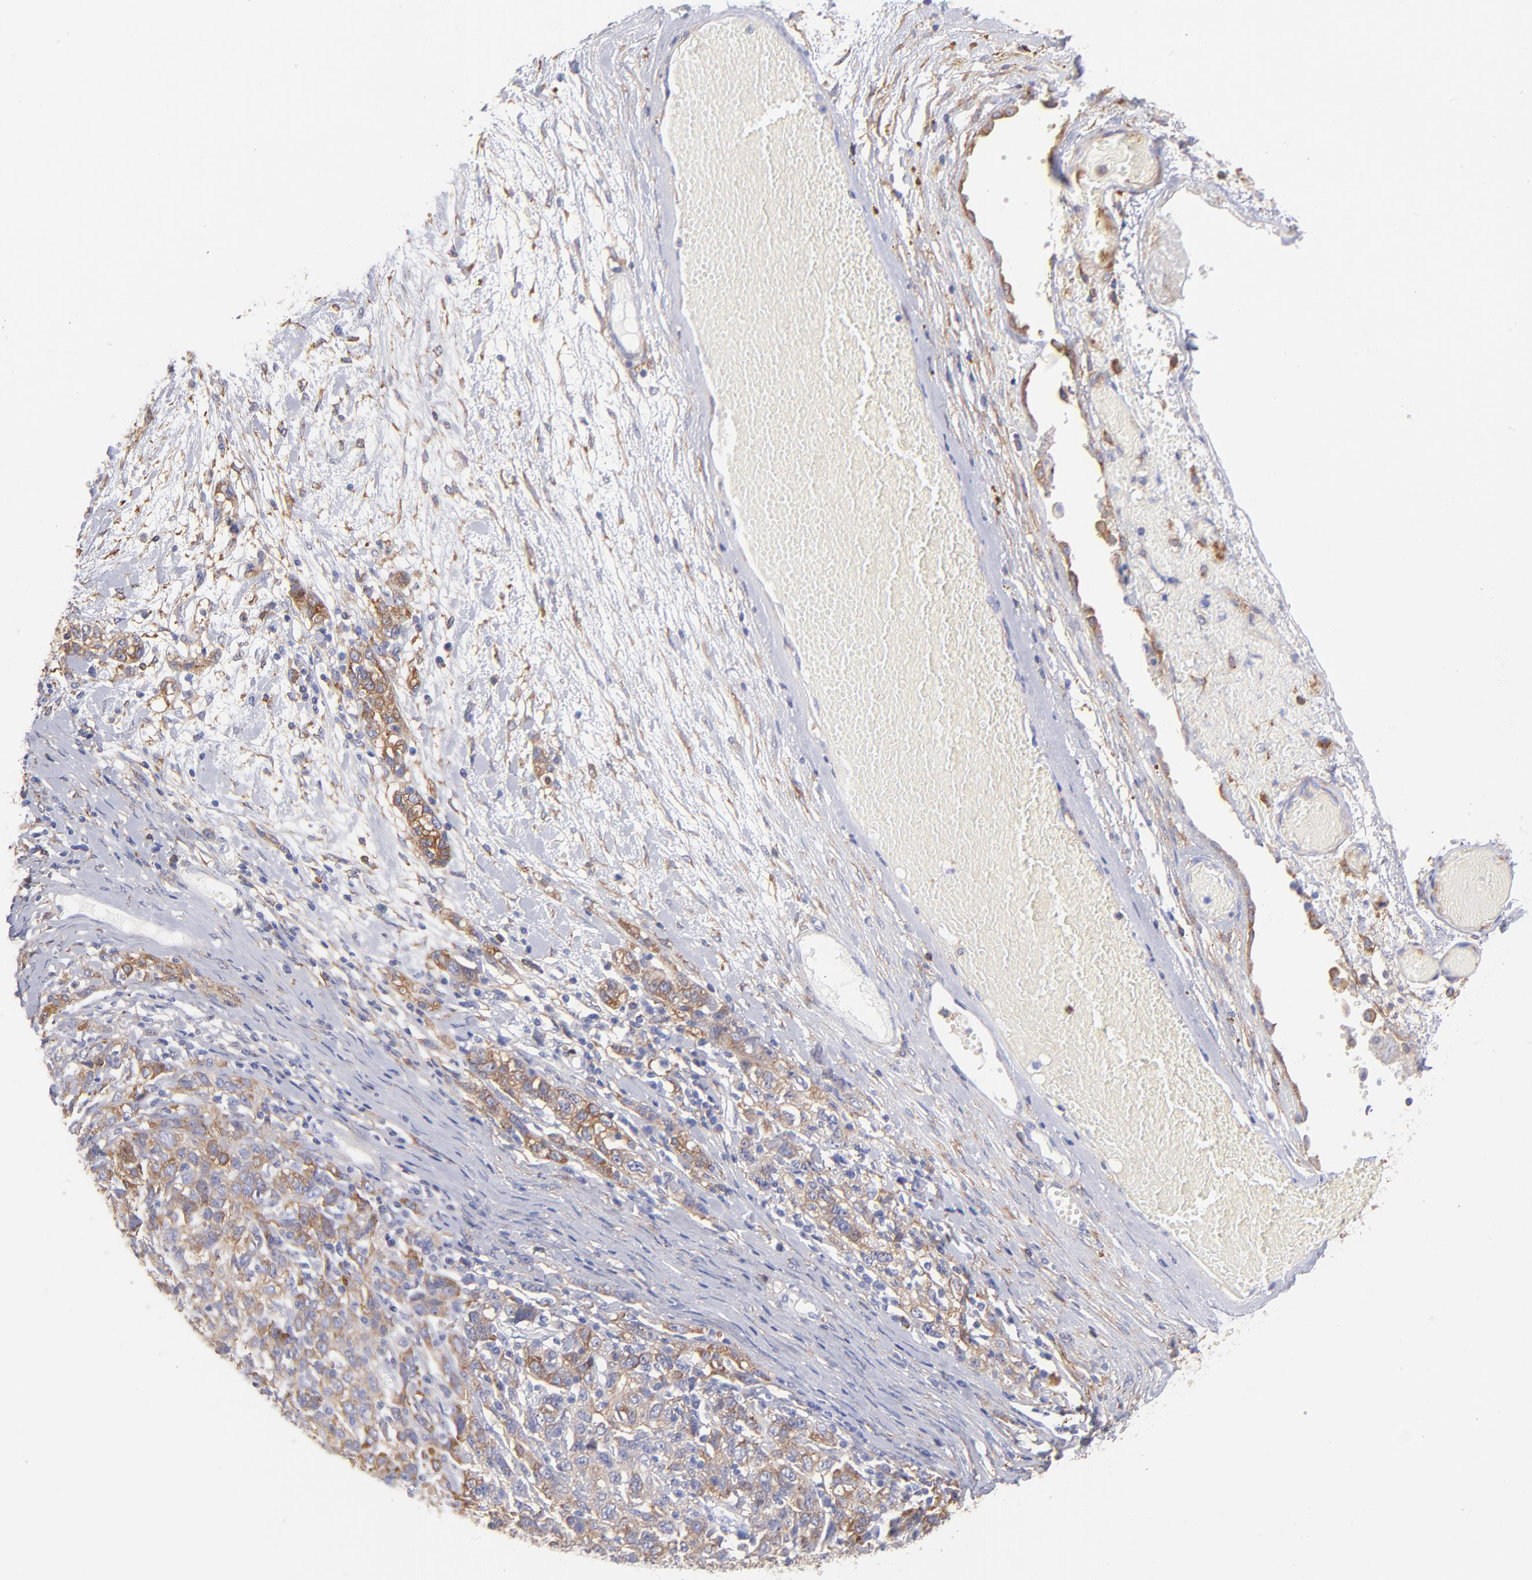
{"staining": {"intensity": "moderate", "quantity": ">75%", "location": "cytoplasmic/membranous"}, "tissue": "ovarian cancer", "cell_type": "Tumor cells", "image_type": "cancer", "snomed": [{"axis": "morphology", "description": "Cystadenocarcinoma, serous, NOS"}, {"axis": "topography", "description": "Ovary"}], "caption": "Immunohistochemical staining of human ovarian cancer (serous cystadenocarcinoma) shows moderate cytoplasmic/membranous protein staining in about >75% of tumor cells.", "gene": "PRKCA", "patient": {"sex": "female", "age": 71}}